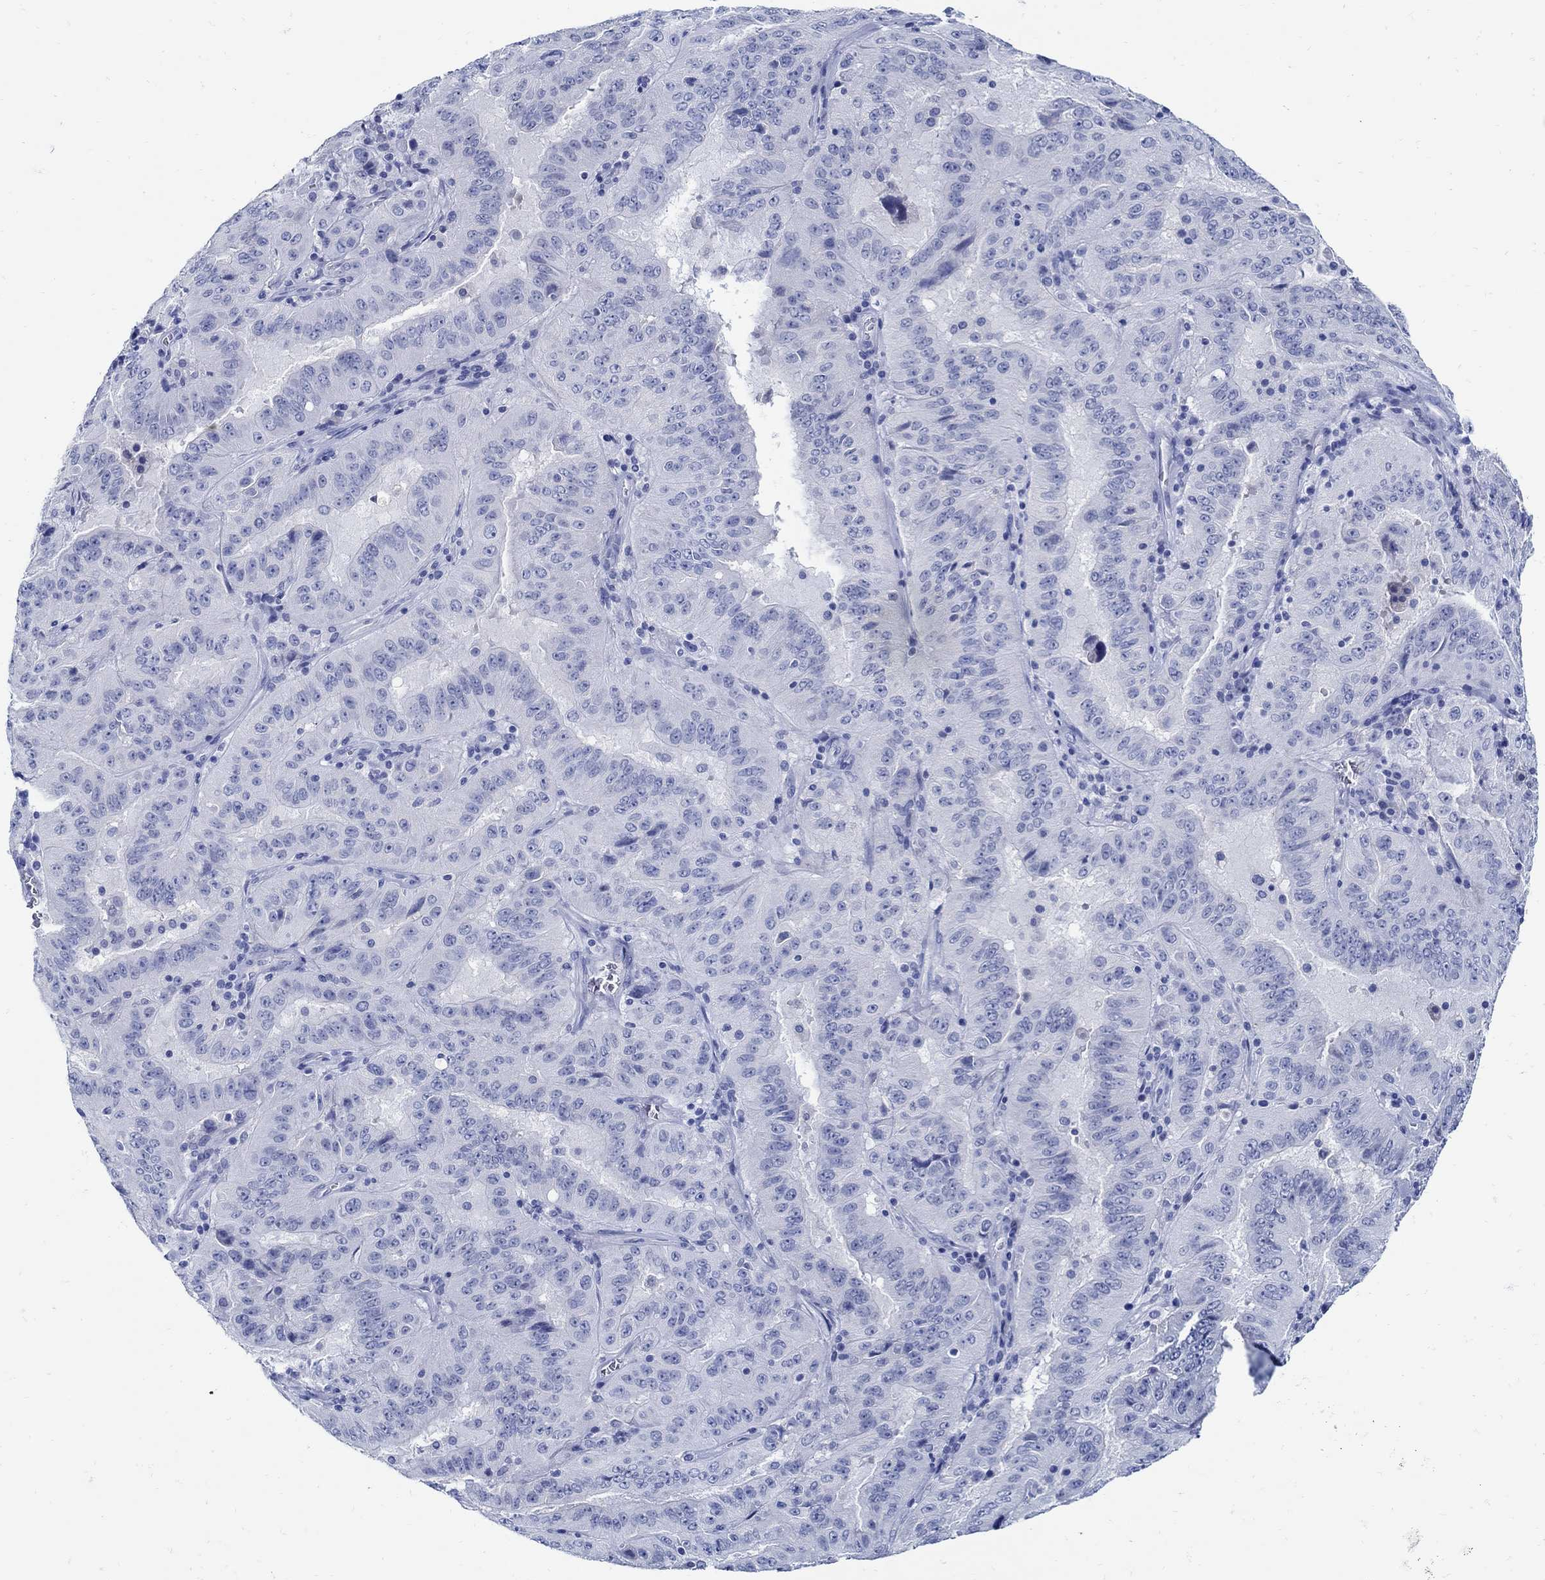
{"staining": {"intensity": "negative", "quantity": "none", "location": "none"}, "tissue": "pancreatic cancer", "cell_type": "Tumor cells", "image_type": "cancer", "snomed": [{"axis": "morphology", "description": "Adenocarcinoma, NOS"}, {"axis": "topography", "description": "Pancreas"}], "caption": "Adenocarcinoma (pancreatic) was stained to show a protein in brown. There is no significant expression in tumor cells.", "gene": "PAX9", "patient": {"sex": "male", "age": 63}}